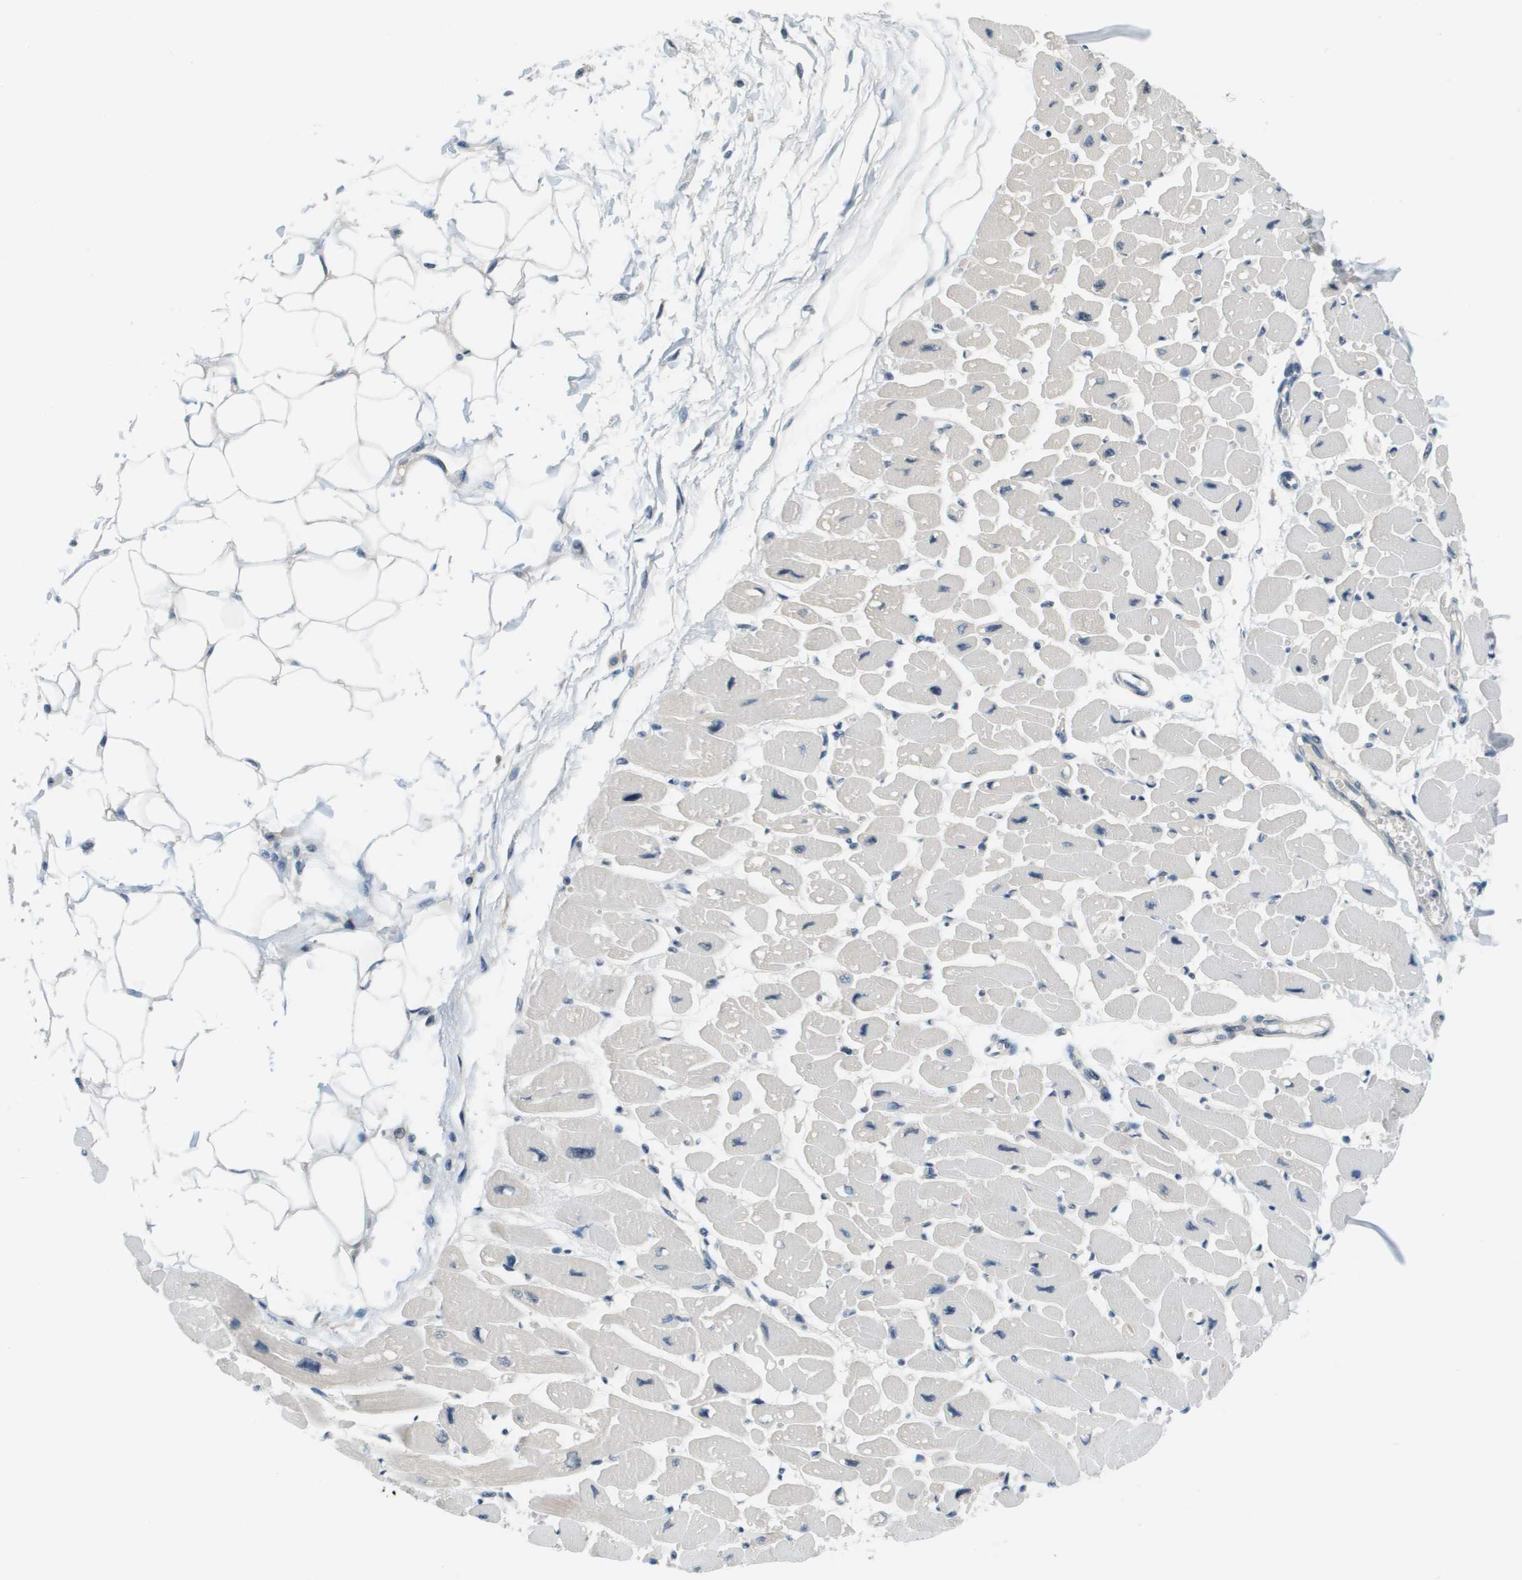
{"staining": {"intensity": "negative", "quantity": "none", "location": "none"}, "tissue": "heart muscle", "cell_type": "Cardiomyocytes", "image_type": "normal", "snomed": [{"axis": "morphology", "description": "Normal tissue, NOS"}, {"axis": "topography", "description": "Heart"}], "caption": "Photomicrograph shows no significant protein expression in cardiomyocytes of benign heart muscle. Brightfield microscopy of IHC stained with DAB (brown) and hematoxylin (blue), captured at high magnification.", "gene": "CBX5", "patient": {"sex": "female", "age": 54}}